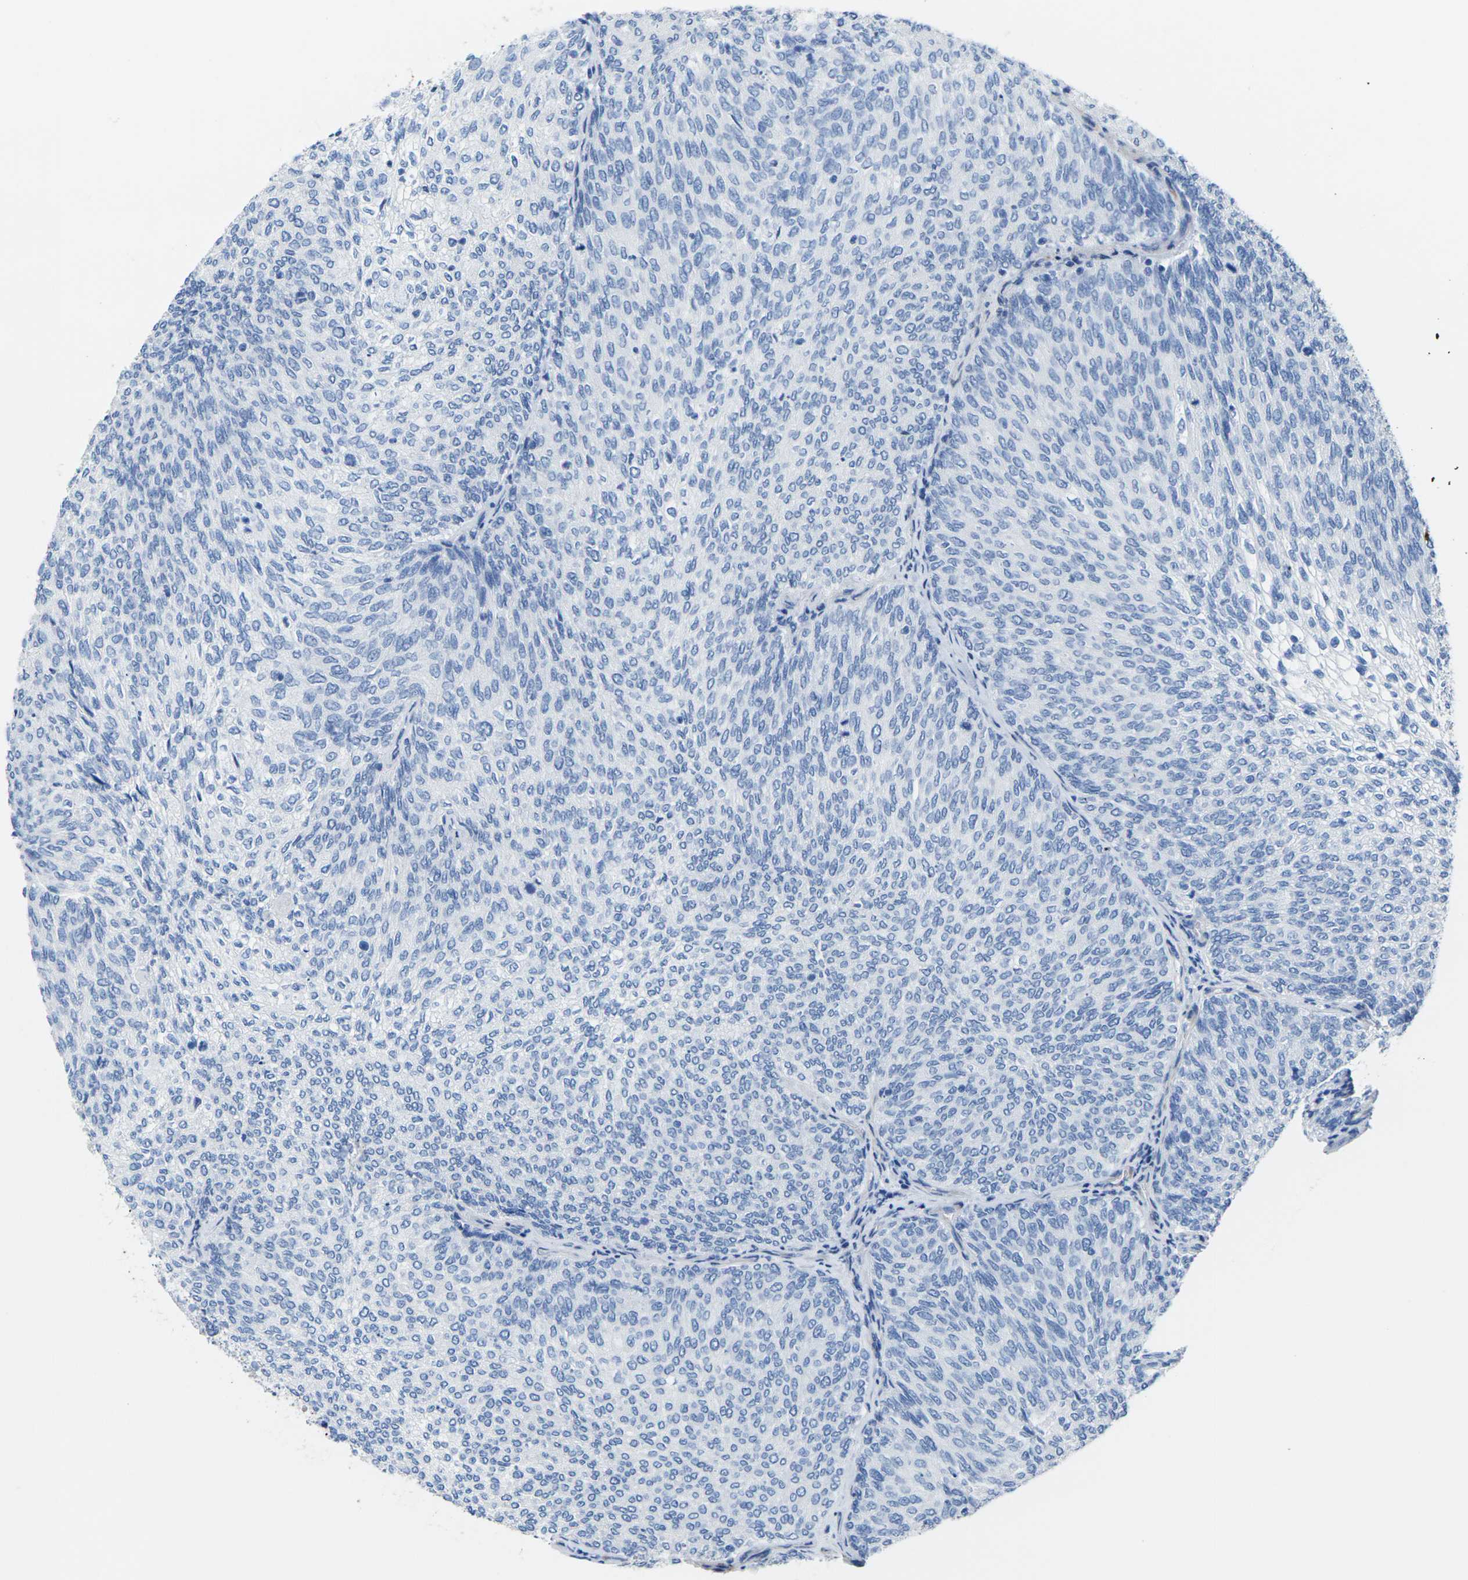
{"staining": {"intensity": "negative", "quantity": "none", "location": "none"}, "tissue": "urothelial cancer", "cell_type": "Tumor cells", "image_type": "cancer", "snomed": [{"axis": "morphology", "description": "Urothelial carcinoma, Low grade"}, {"axis": "topography", "description": "Urinary bladder"}], "caption": "The IHC image has no significant positivity in tumor cells of urothelial carcinoma (low-grade) tissue.", "gene": "CNN1", "patient": {"sex": "female", "age": 79}}